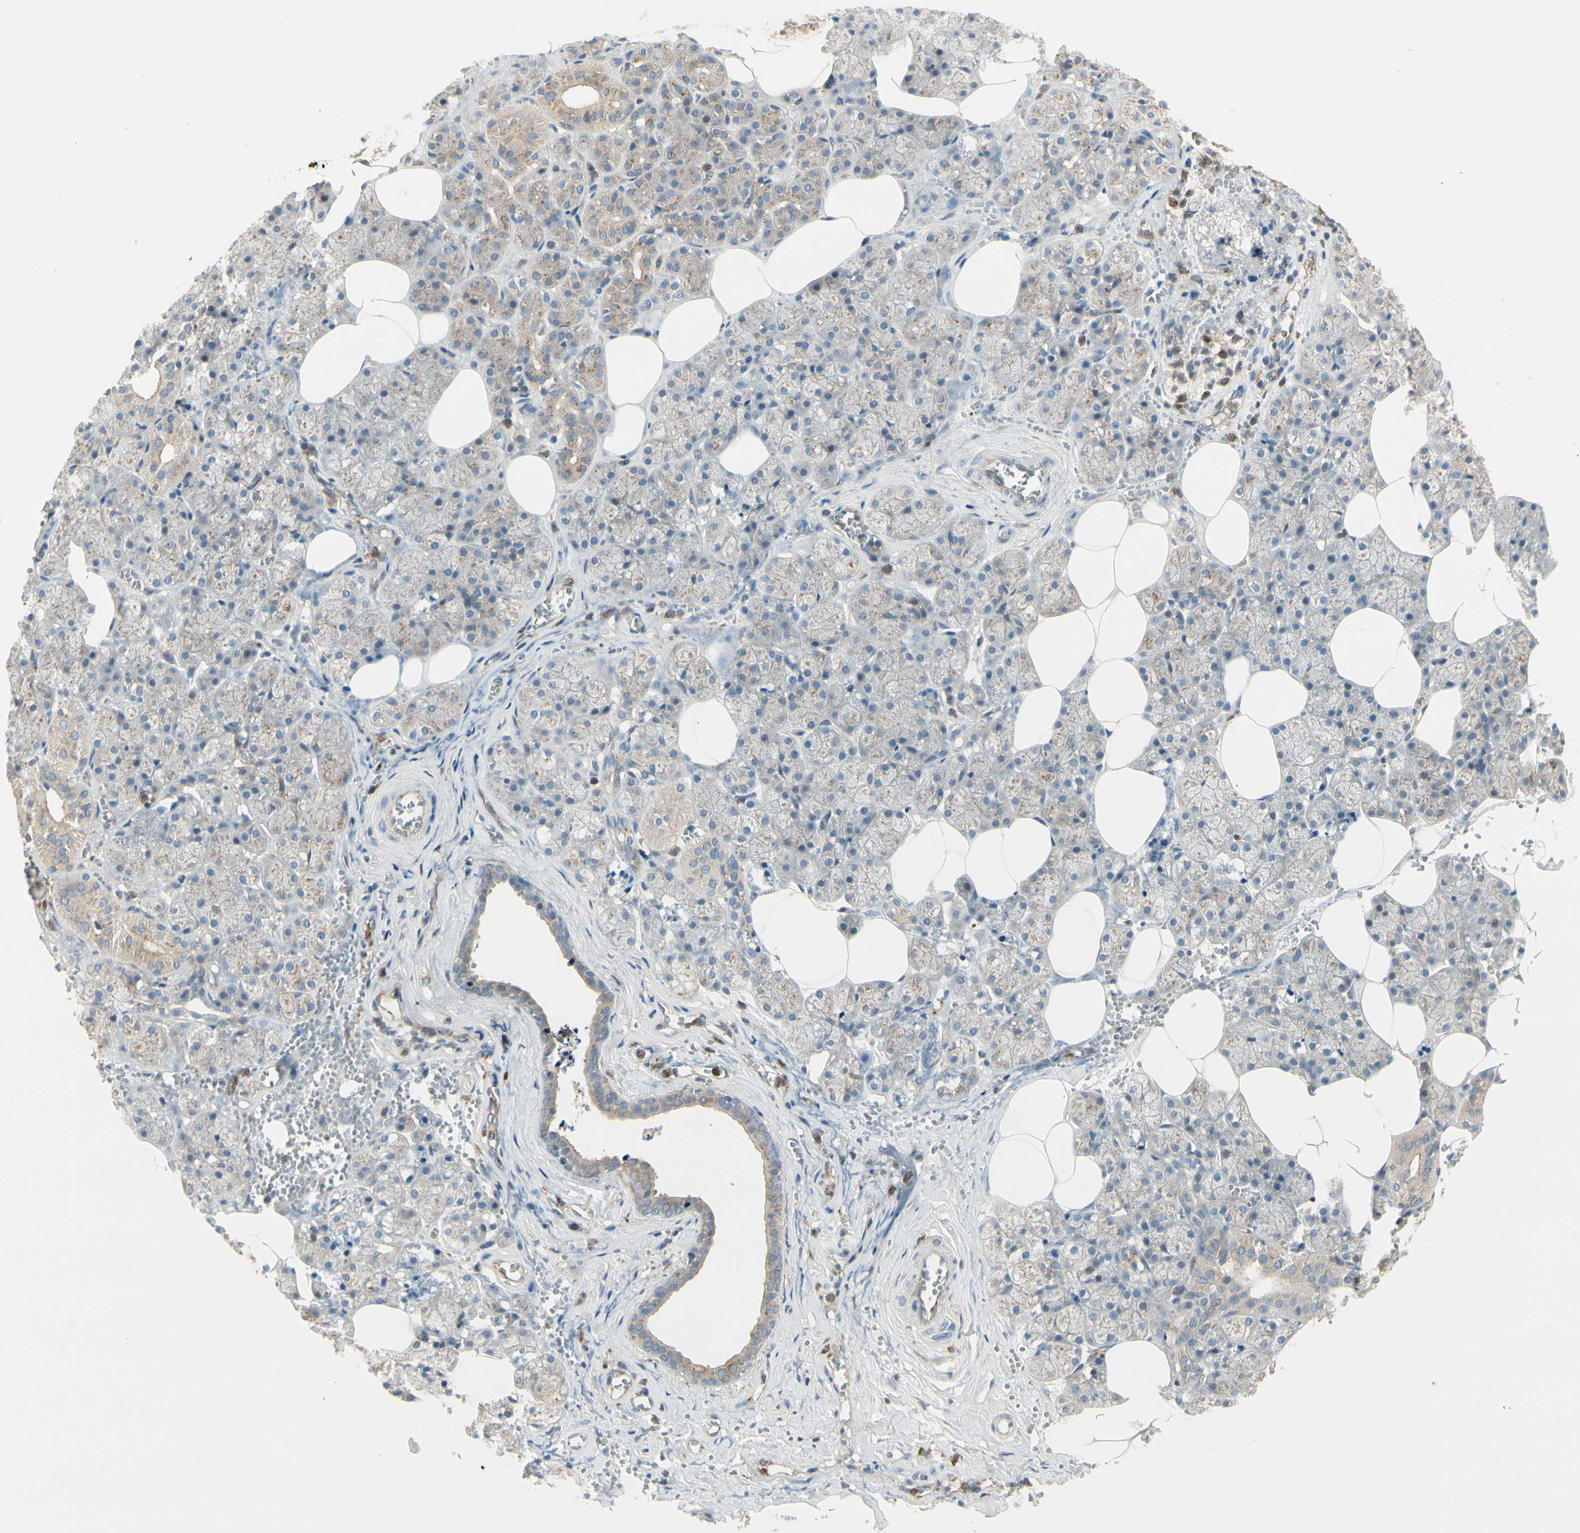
{"staining": {"intensity": "weak", "quantity": "<25%", "location": "cytoplasmic/membranous"}, "tissue": "salivary gland", "cell_type": "Glandular cells", "image_type": "normal", "snomed": [{"axis": "morphology", "description": "Normal tissue, NOS"}, {"axis": "topography", "description": "Salivary gland"}], "caption": "High magnification brightfield microscopy of benign salivary gland stained with DAB (3,3'-diaminobenzidine) (brown) and counterstained with hematoxylin (blue): glandular cells show no significant positivity. (DAB immunohistochemistry (IHC), high magnification).", "gene": "AGFG1", "patient": {"sex": "male", "age": 62}}